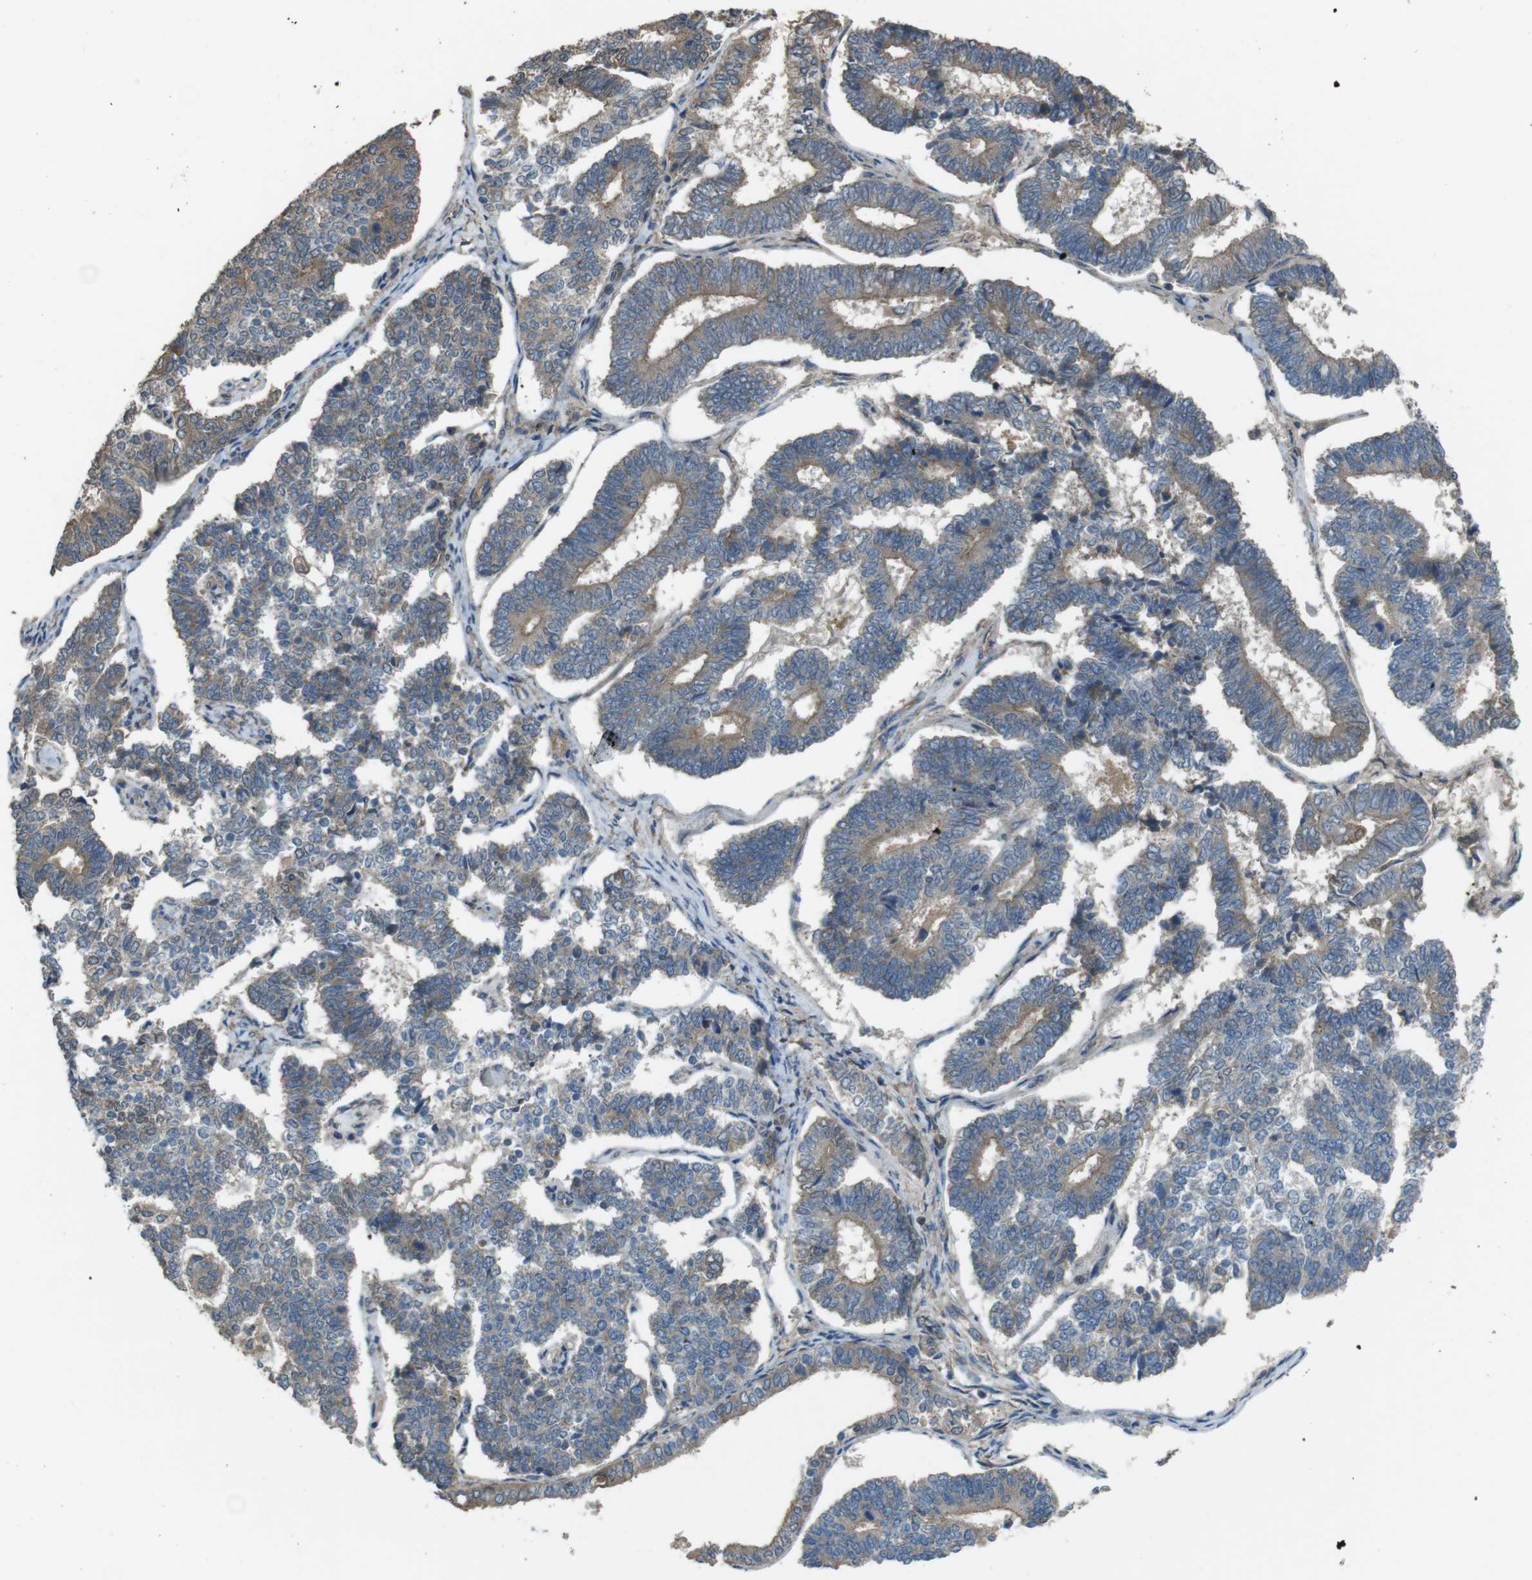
{"staining": {"intensity": "moderate", "quantity": "25%-75%", "location": "cytoplasmic/membranous"}, "tissue": "endometrial cancer", "cell_type": "Tumor cells", "image_type": "cancer", "snomed": [{"axis": "morphology", "description": "Adenocarcinoma, NOS"}, {"axis": "topography", "description": "Endometrium"}], "caption": "Endometrial adenocarcinoma stained with DAB (3,3'-diaminobenzidine) immunohistochemistry displays medium levels of moderate cytoplasmic/membranous positivity in approximately 25%-75% of tumor cells.", "gene": "FUT2", "patient": {"sex": "female", "age": 70}}